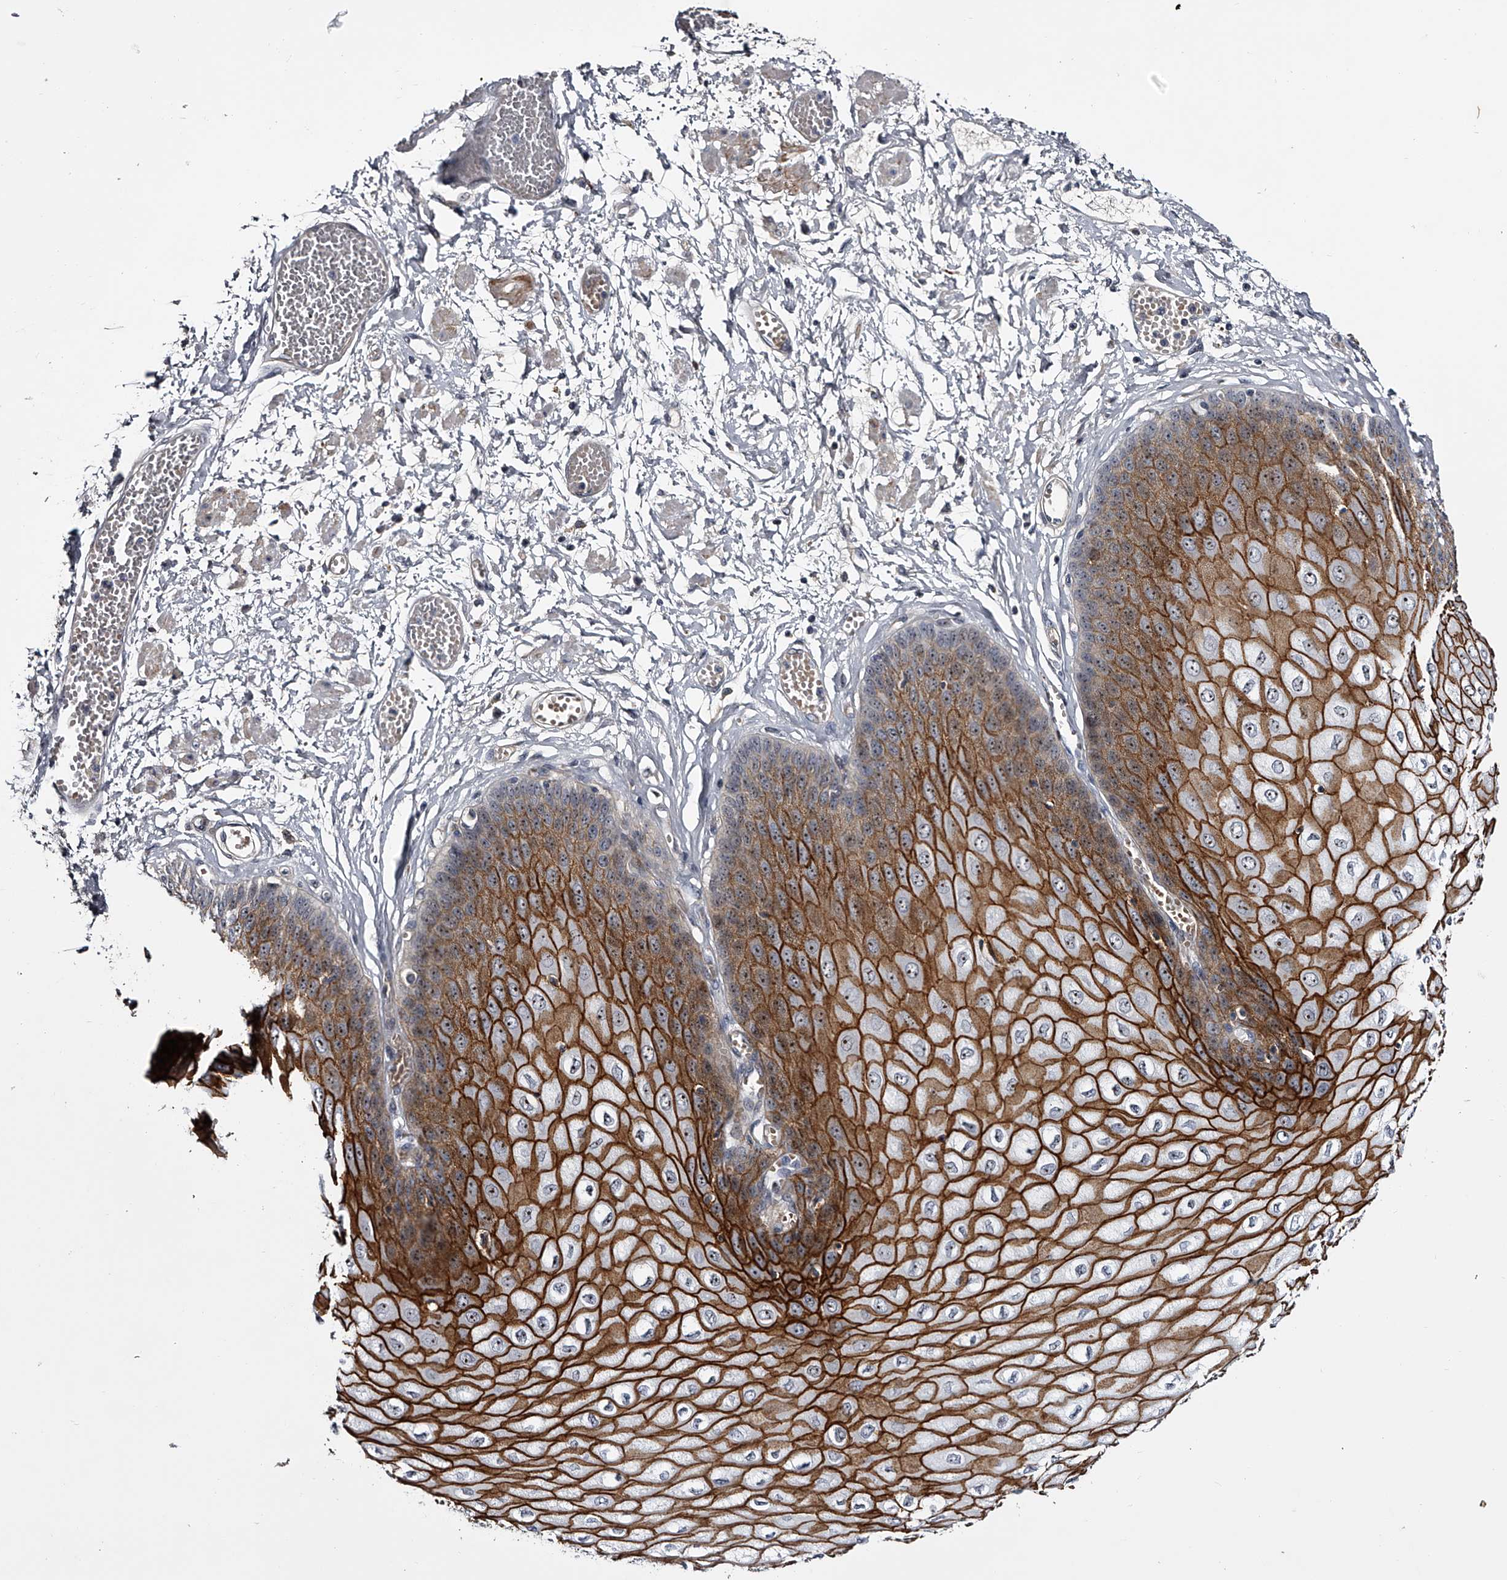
{"staining": {"intensity": "moderate", "quantity": ">75%", "location": "cytoplasmic/membranous,nuclear"}, "tissue": "esophagus", "cell_type": "Squamous epithelial cells", "image_type": "normal", "snomed": [{"axis": "morphology", "description": "Normal tissue, NOS"}, {"axis": "topography", "description": "Esophagus"}], "caption": "Human esophagus stained with a brown dye shows moderate cytoplasmic/membranous,nuclear positive positivity in about >75% of squamous epithelial cells.", "gene": "MDN1", "patient": {"sex": "male", "age": 60}}